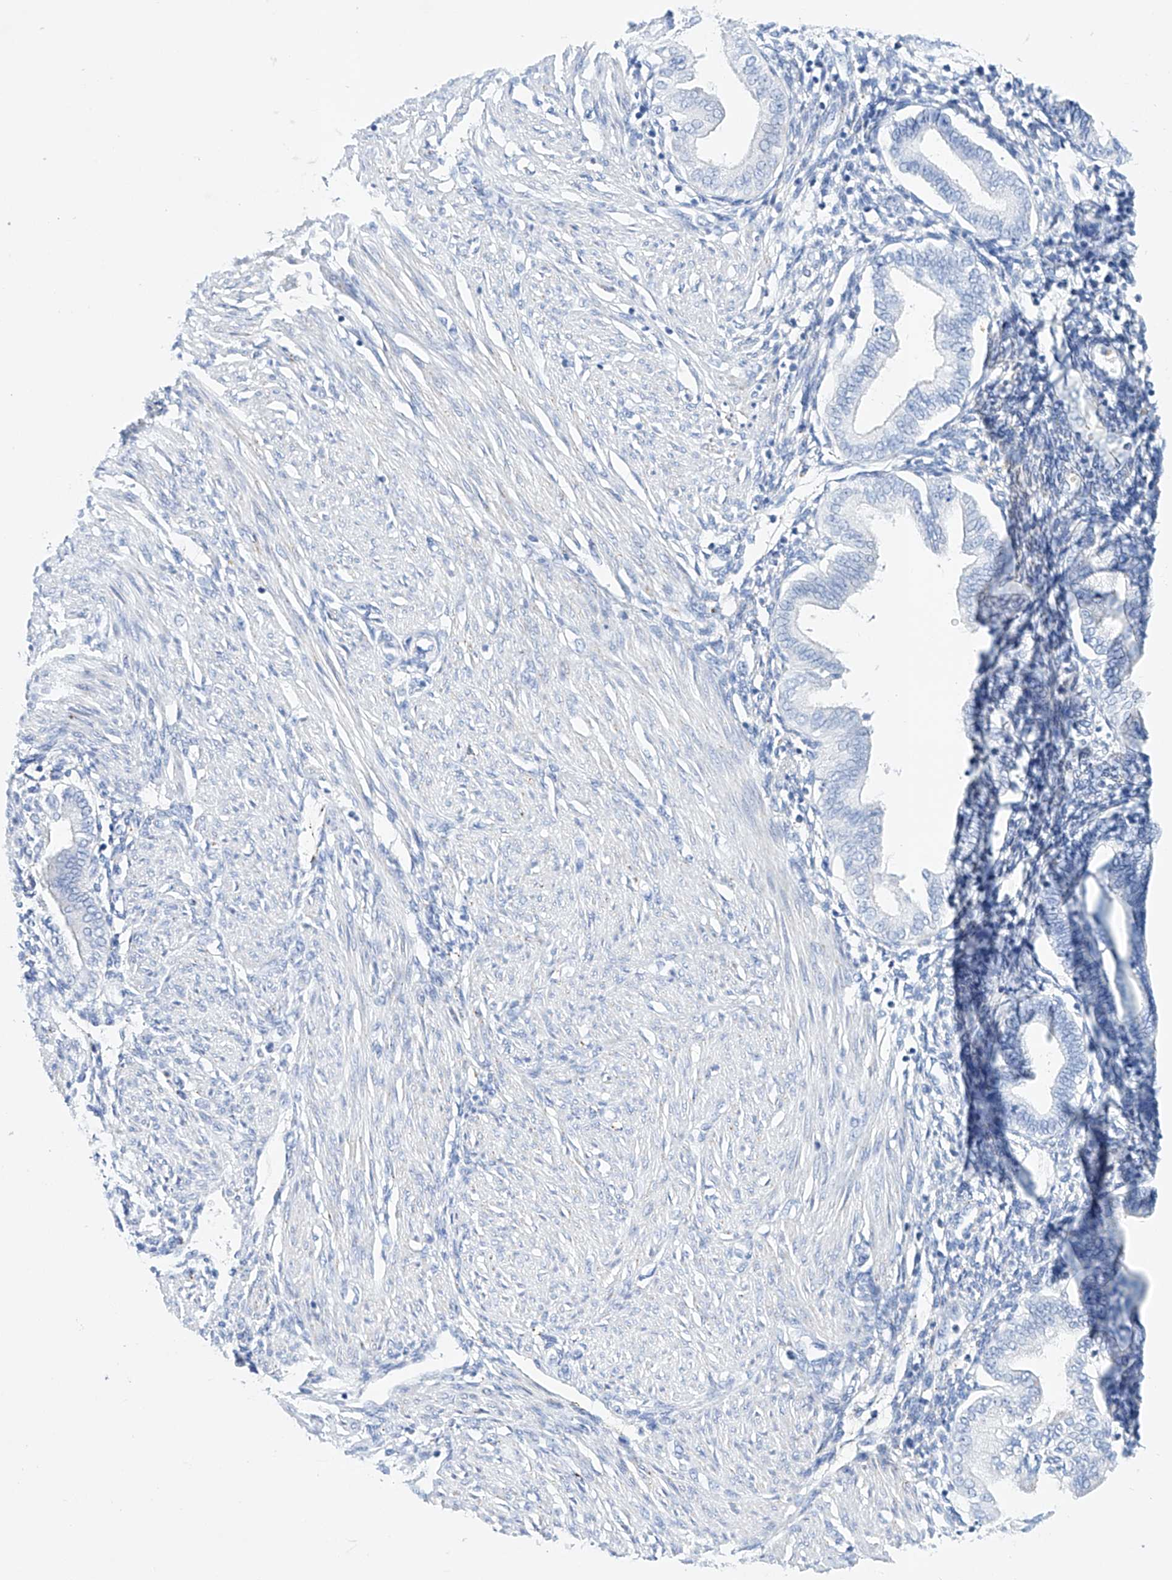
{"staining": {"intensity": "negative", "quantity": "none", "location": "none"}, "tissue": "endometrium", "cell_type": "Cells in endometrial stroma", "image_type": "normal", "snomed": [{"axis": "morphology", "description": "Normal tissue, NOS"}, {"axis": "topography", "description": "Endometrium"}], "caption": "Endometrium stained for a protein using immunohistochemistry (IHC) displays no positivity cells in endometrial stroma.", "gene": "LURAP1", "patient": {"sex": "female", "age": 53}}